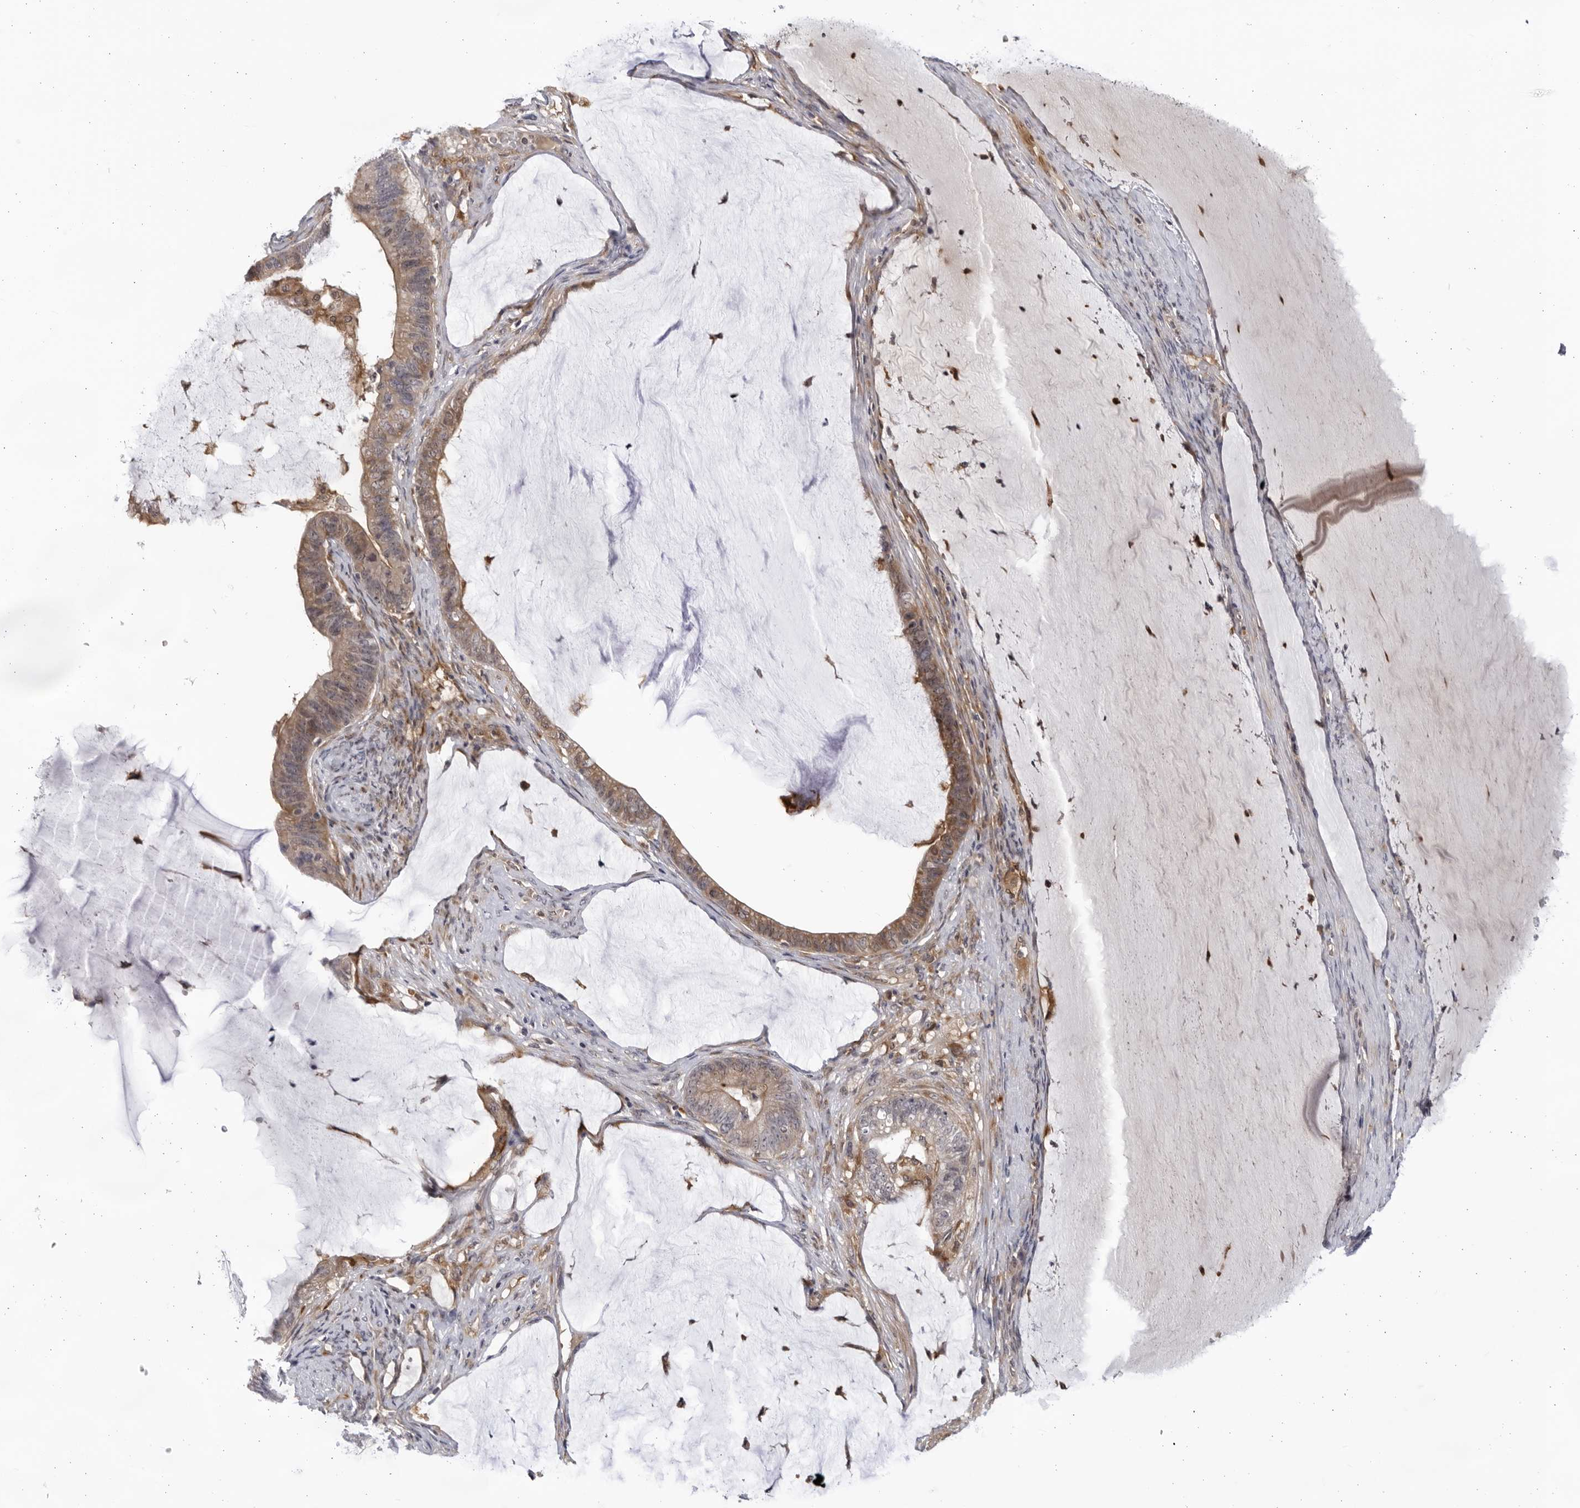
{"staining": {"intensity": "weak", "quantity": ">75%", "location": "cytoplasmic/membranous"}, "tissue": "ovarian cancer", "cell_type": "Tumor cells", "image_type": "cancer", "snomed": [{"axis": "morphology", "description": "Cystadenocarcinoma, mucinous, NOS"}, {"axis": "topography", "description": "Ovary"}], "caption": "Protein staining by immunohistochemistry shows weak cytoplasmic/membranous expression in approximately >75% of tumor cells in ovarian mucinous cystadenocarcinoma.", "gene": "BMP2K", "patient": {"sex": "female", "age": 61}}